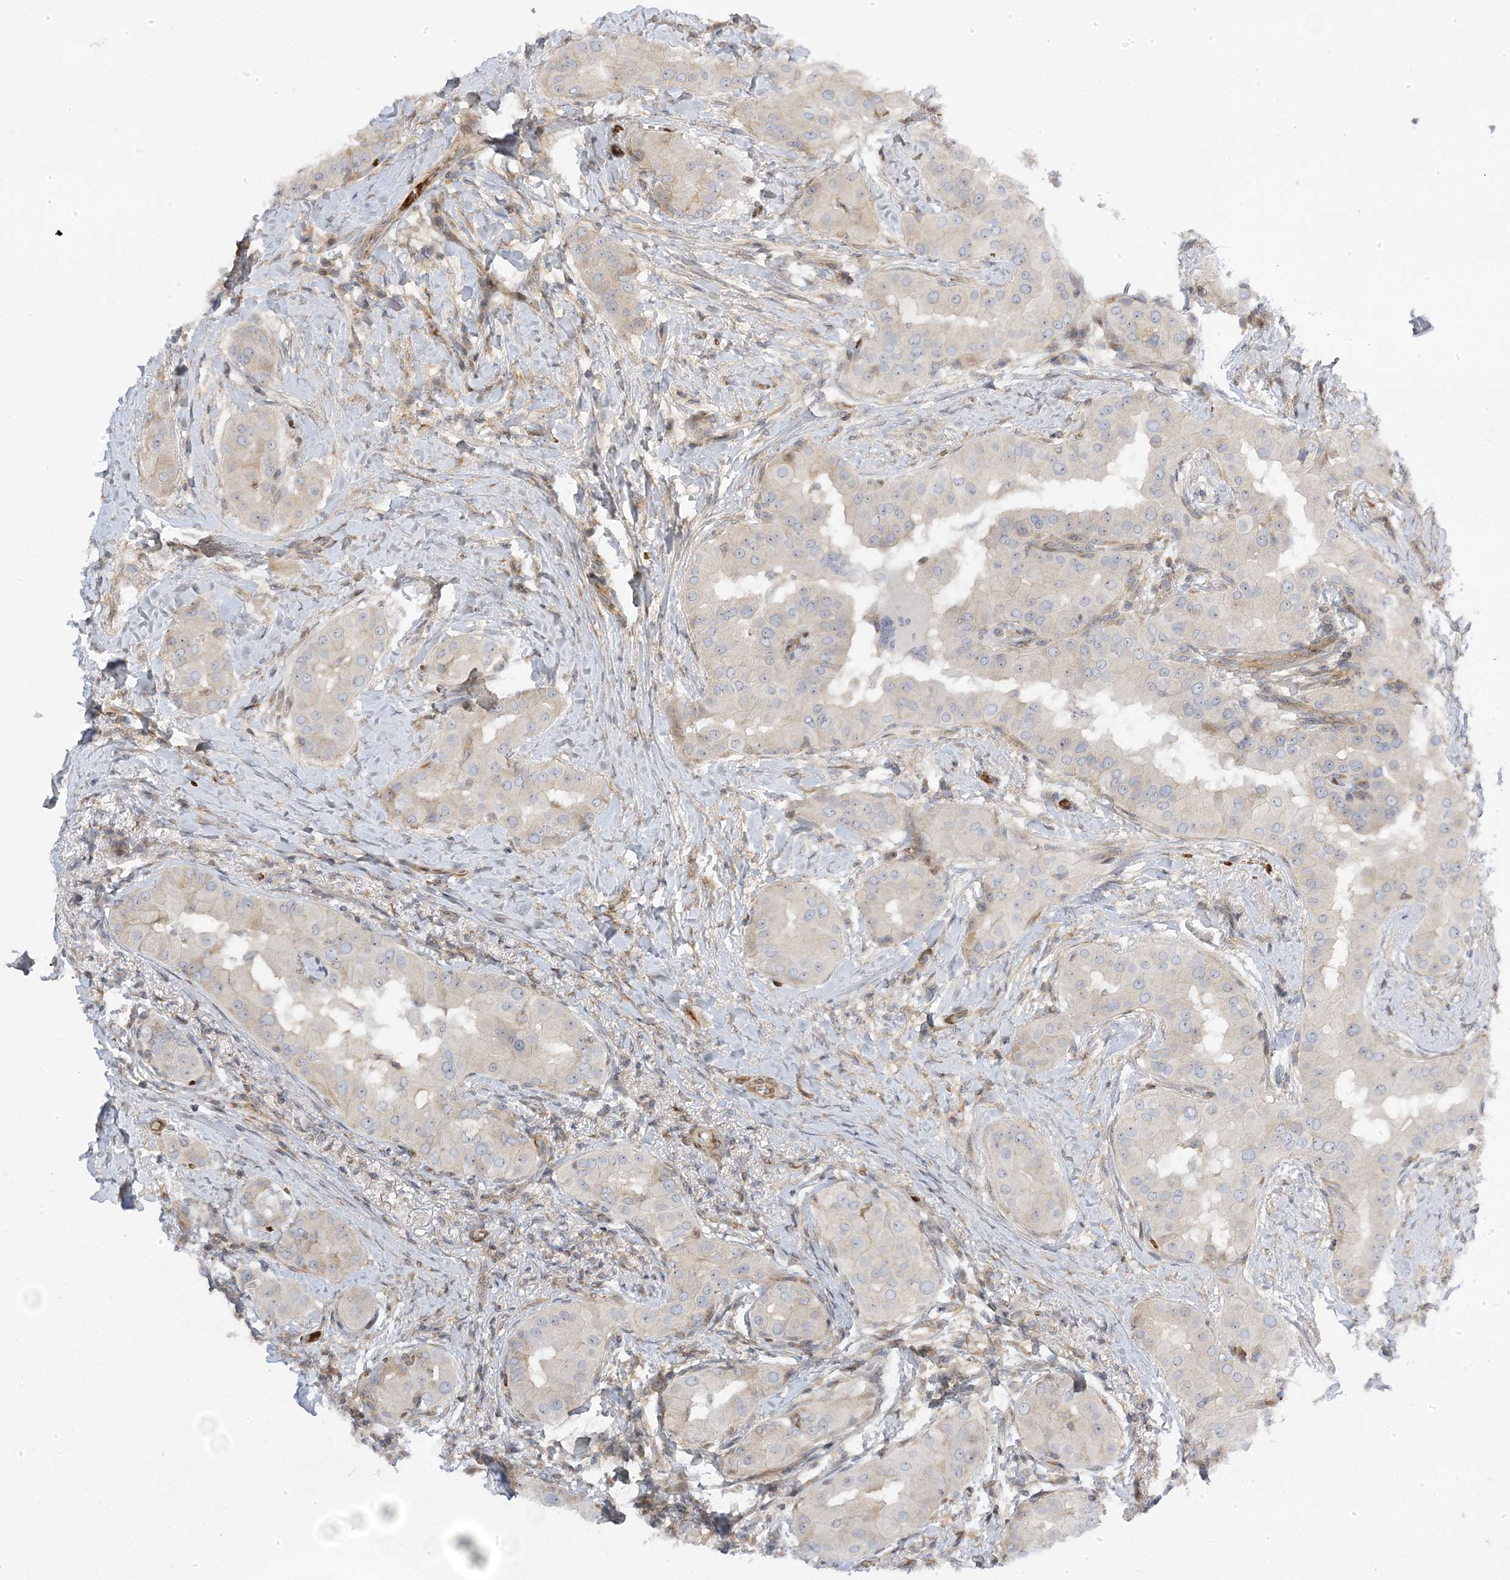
{"staining": {"intensity": "weak", "quantity": "<25%", "location": "cytoplasmic/membranous,nuclear"}, "tissue": "thyroid cancer", "cell_type": "Tumor cells", "image_type": "cancer", "snomed": [{"axis": "morphology", "description": "Papillary adenocarcinoma, NOS"}, {"axis": "topography", "description": "Thyroid gland"}], "caption": "This is an immunohistochemistry (IHC) image of thyroid cancer (papillary adenocarcinoma). There is no staining in tumor cells.", "gene": "MAP7D3", "patient": {"sex": "male", "age": 33}}